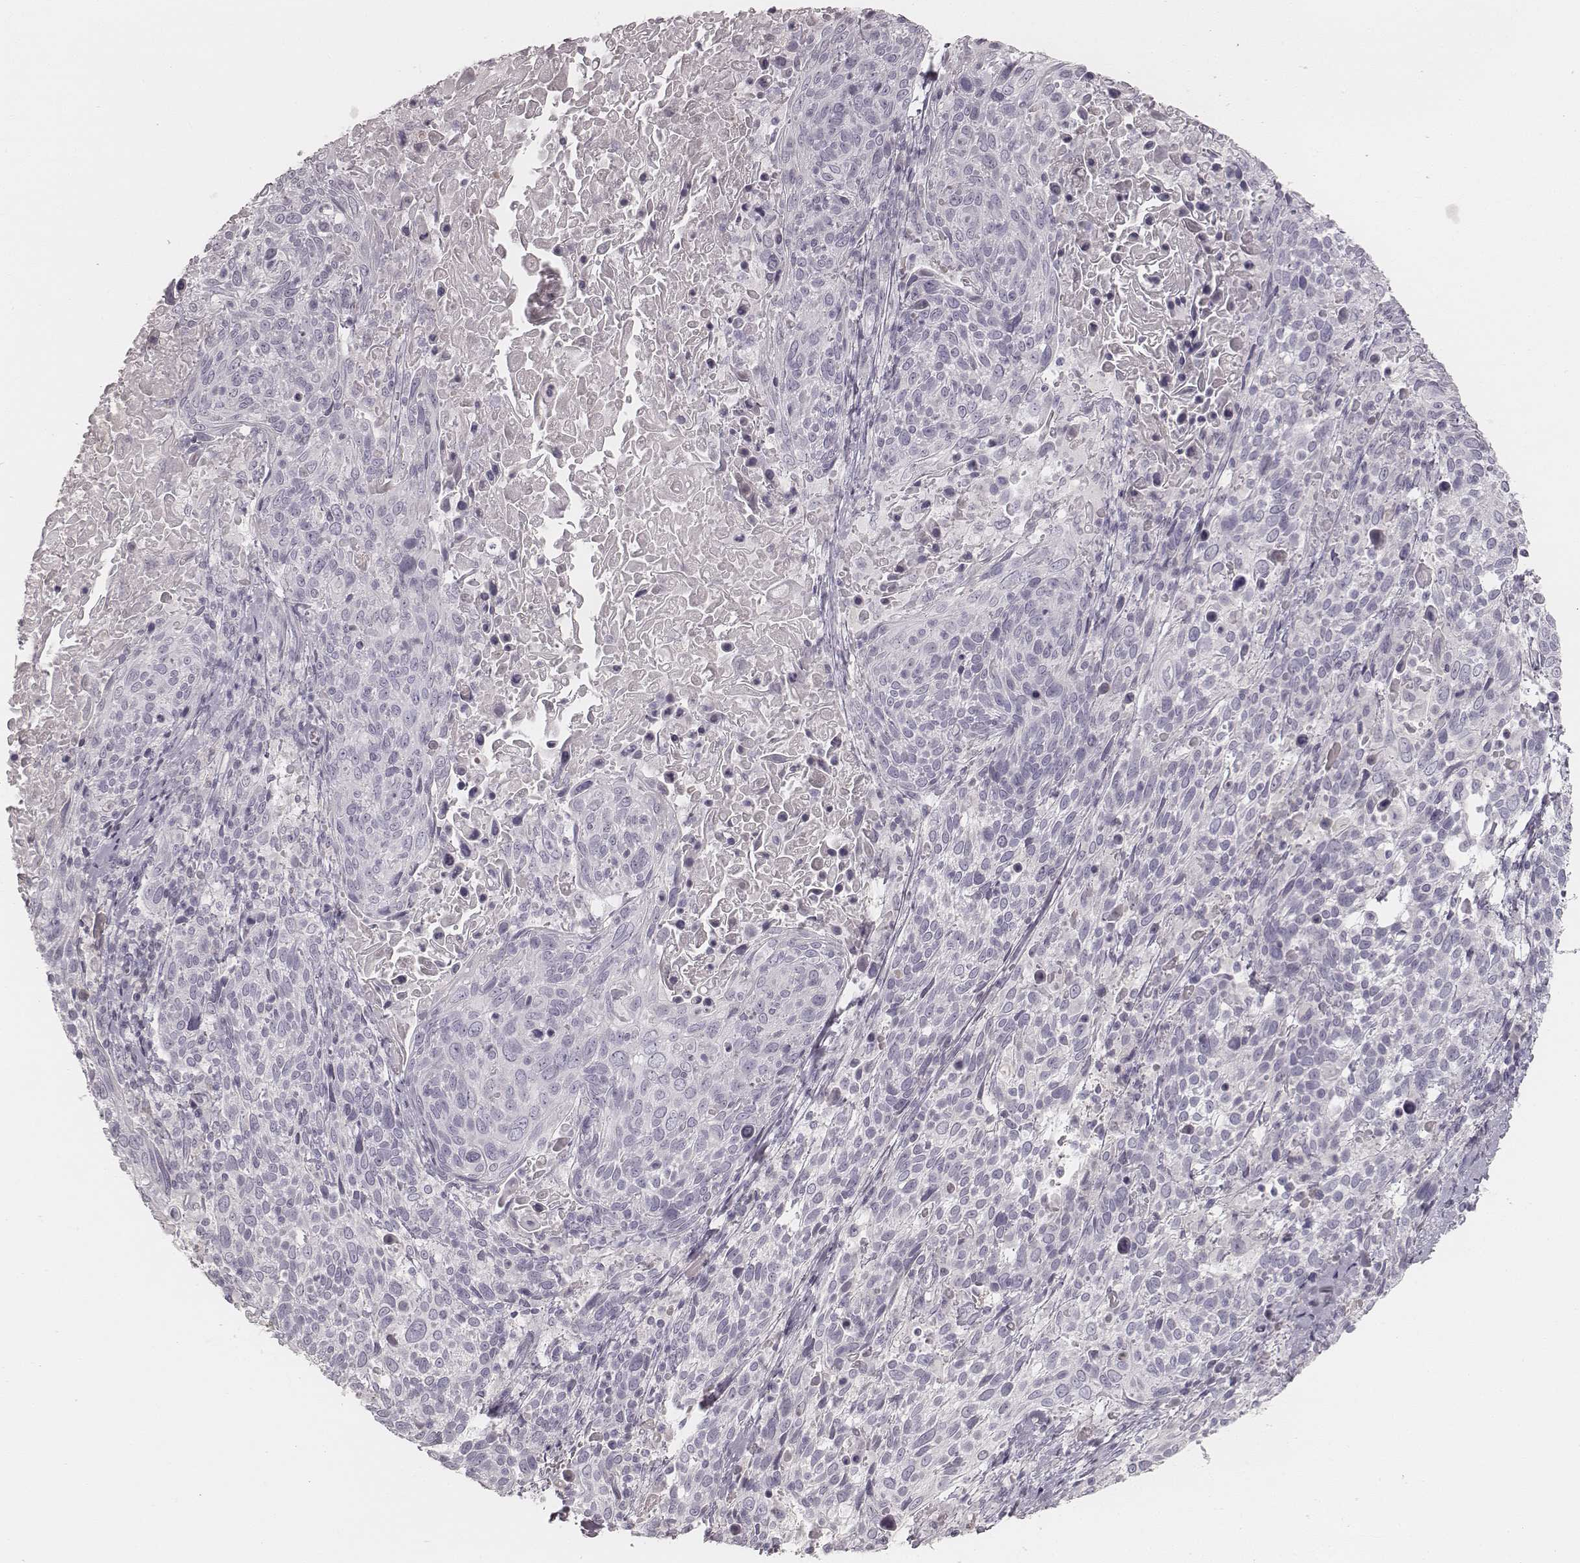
{"staining": {"intensity": "negative", "quantity": "none", "location": "none"}, "tissue": "cervical cancer", "cell_type": "Tumor cells", "image_type": "cancer", "snomed": [{"axis": "morphology", "description": "Squamous cell carcinoma, NOS"}, {"axis": "topography", "description": "Cervix"}], "caption": "Squamous cell carcinoma (cervical) stained for a protein using immunohistochemistry (IHC) reveals no staining tumor cells.", "gene": "KRT31", "patient": {"sex": "female", "age": 61}}